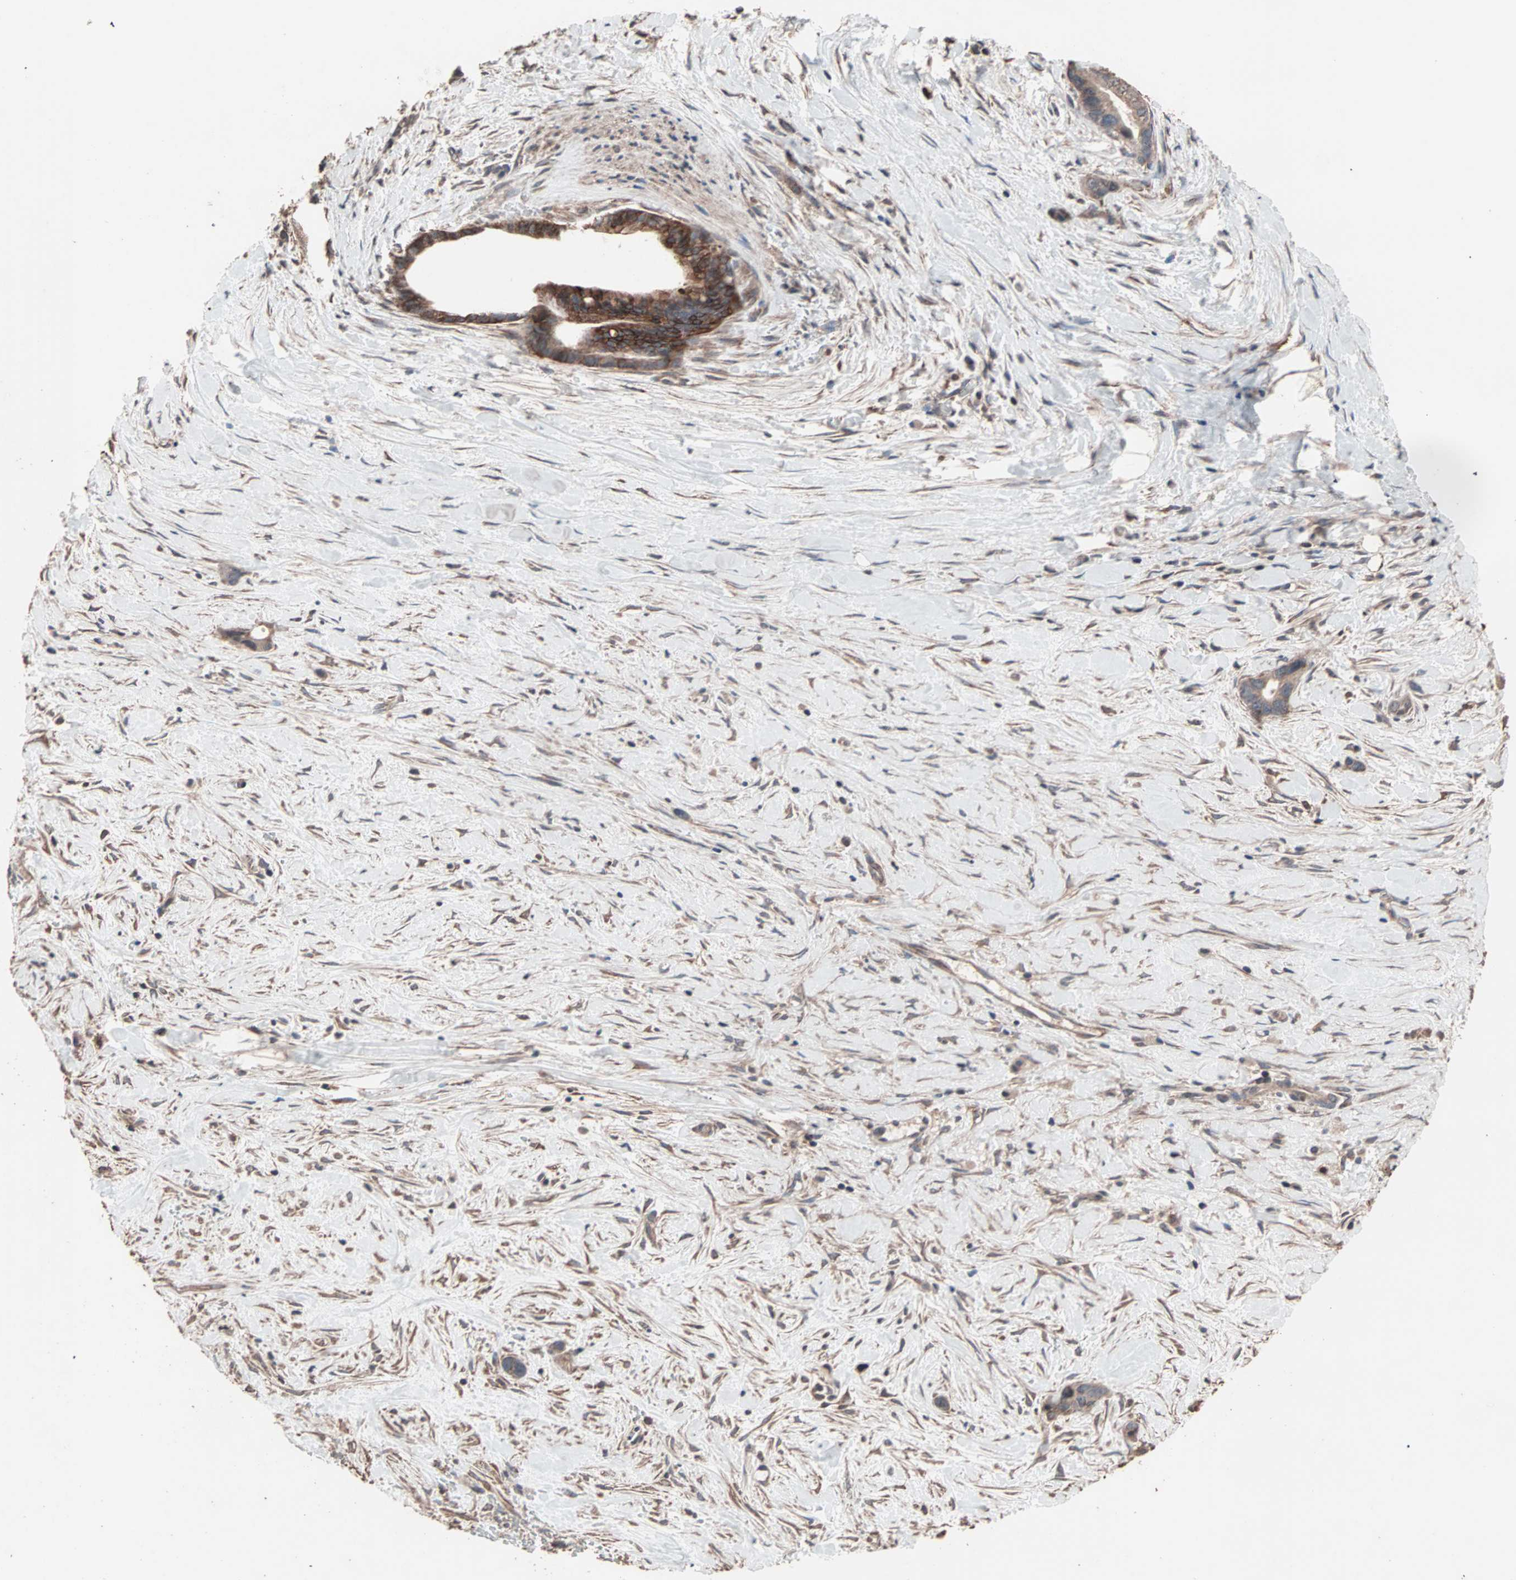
{"staining": {"intensity": "moderate", "quantity": ">75%", "location": "cytoplasmic/membranous"}, "tissue": "liver cancer", "cell_type": "Tumor cells", "image_type": "cancer", "snomed": [{"axis": "morphology", "description": "Cholangiocarcinoma"}, {"axis": "topography", "description": "Liver"}], "caption": "Cholangiocarcinoma (liver) stained with DAB (3,3'-diaminobenzidine) immunohistochemistry demonstrates medium levels of moderate cytoplasmic/membranous positivity in approximately >75% of tumor cells. Immunohistochemistry stains the protein of interest in brown and the nuclei are stained blue.", "gene": "MRPL2", "patient": {"sex": "female", "age": 55}}